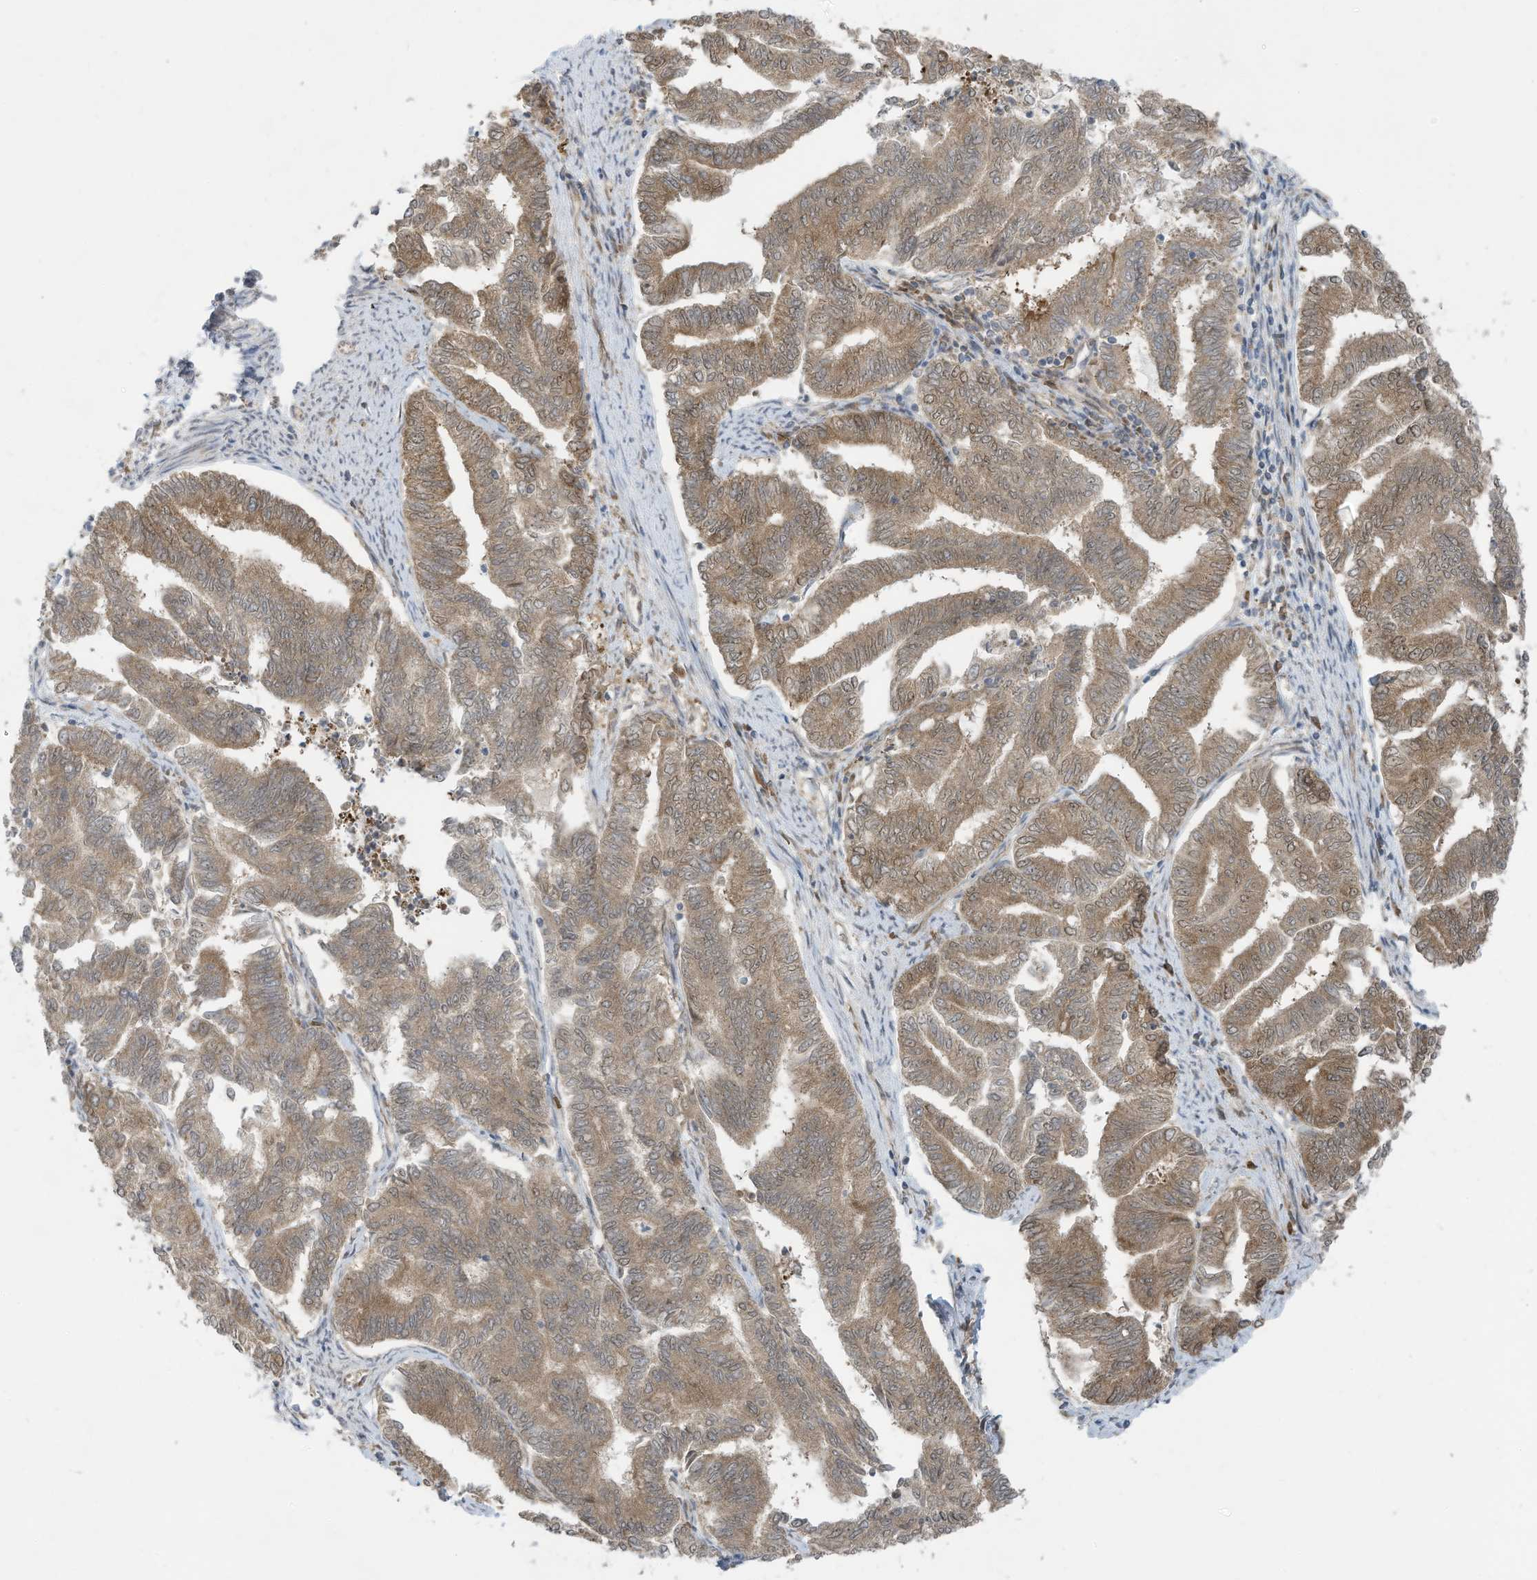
{"staining": {"intensity": "weak", "quantity": ">75%", "location": "cytoplasmic/membranous"}, "tissue": "endometrial cancer", "cell_type": "Tumor cells", "image_type": "cancer", "snomed": [{"axis": "morphology", "description": "Adenocarcinoma, NOS"}, {"axis": "topography", "description": "Endometrium"}], "caption": "Approximately >75% of tumor cells in endometrial cancer (adenocarcinoma) display weak cytoplasmic/membranous protein expression as visualized by brown immunohistochemical staining.", "gene": "USE1", "patient": {"sex": "female", "age": 79}}